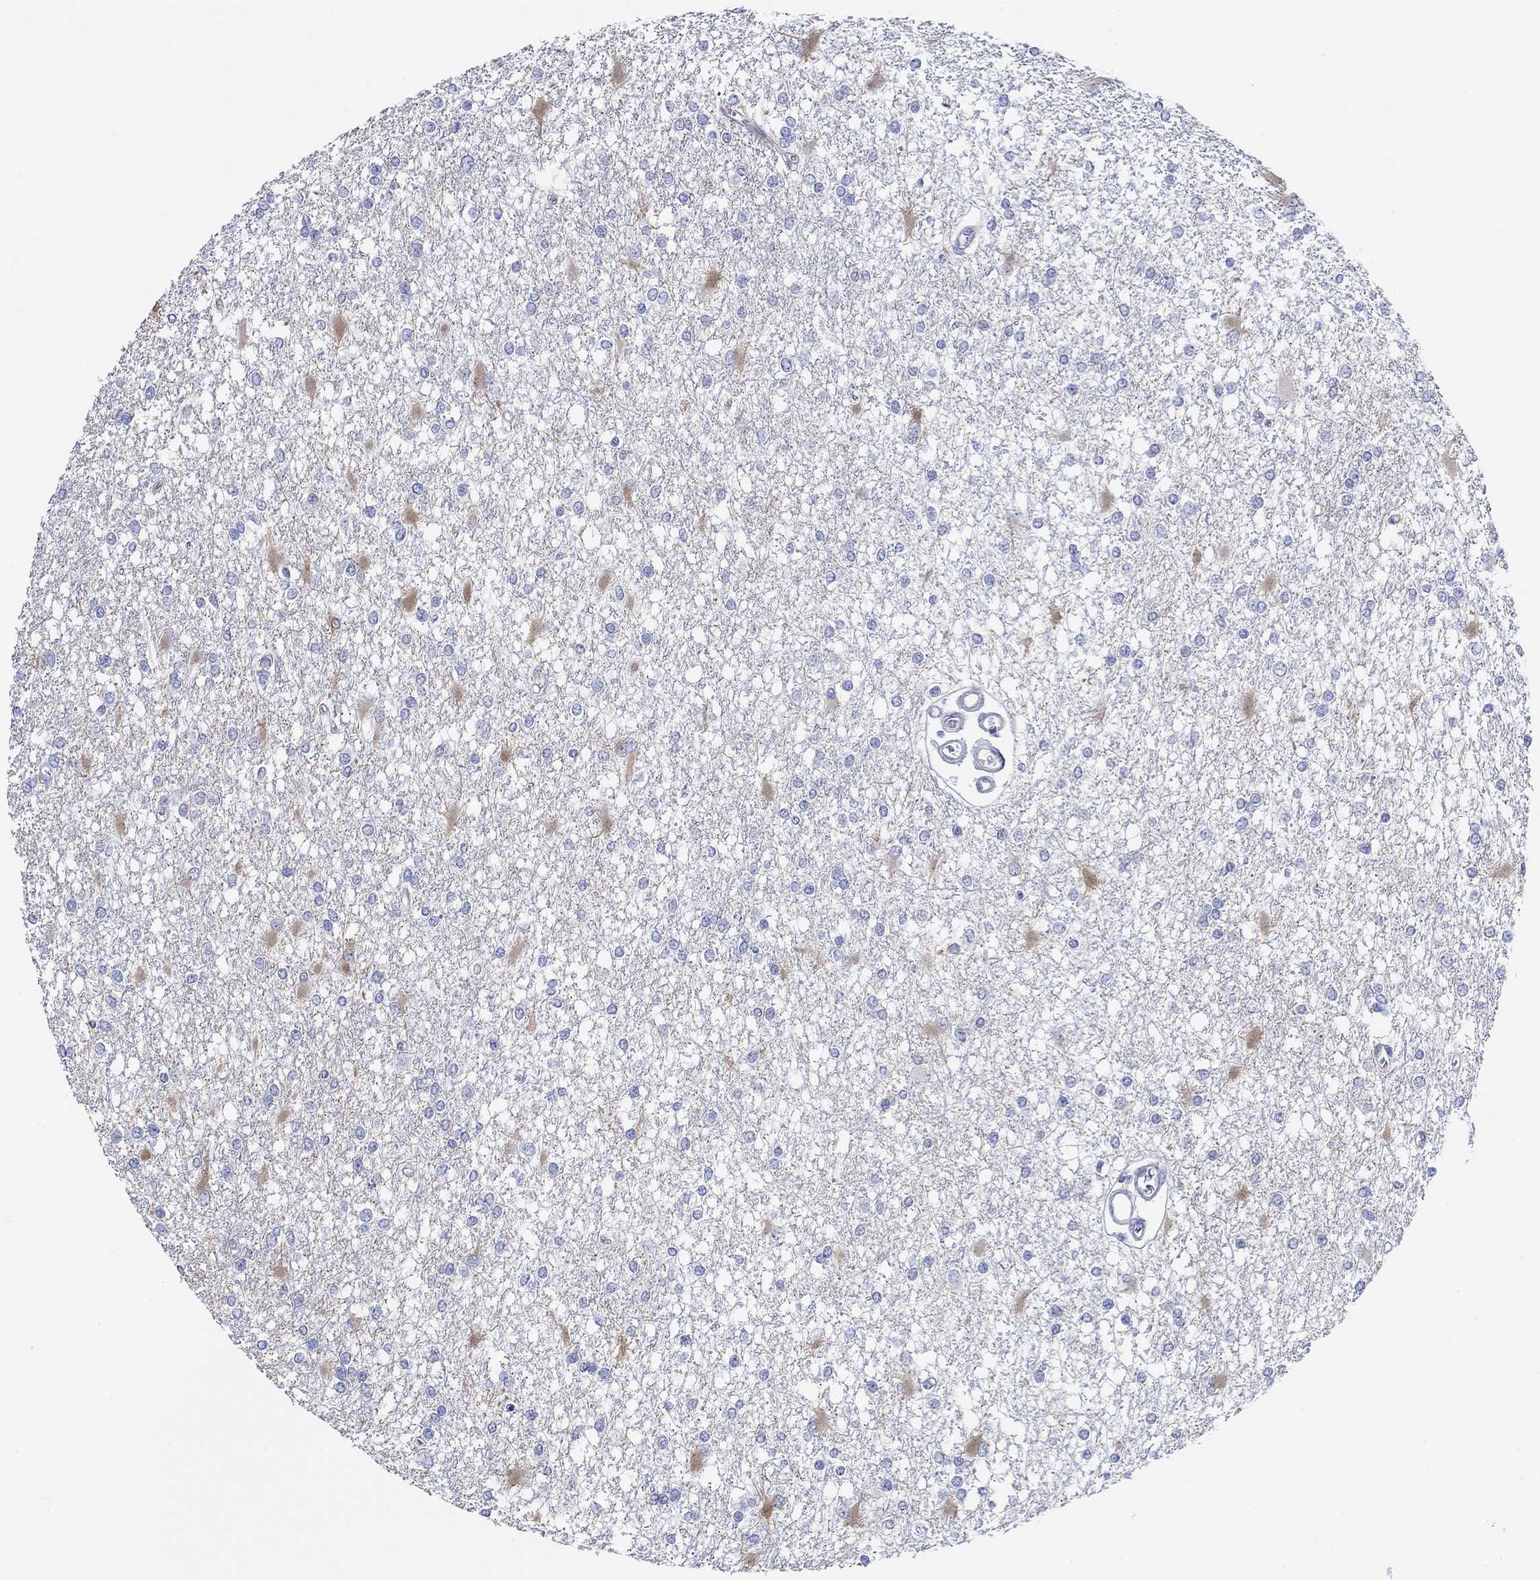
{"staining": {"intensity": "negative", "quantity": "none", "location": "none"}, "tissue": "glioma", "cell_type": "Tumor cells", "image_type": "cancer", "snomed": [{"axis": "morphology", "description": "Glioma, malignant, High grade"}, {"axis": "topography", "description": "Cerebral cortex"}], "caption": "High power microscopy histopathology image of an immunohistochemistry (IHC) histopathology image of malignant glioma (high-grade), revealing no significant positivity in tumor cells. (Brightfield microscopy of DAB immunohistochemistry at high magnification).", "gene": "KRT222", "patient": {"sex": "male", "age": 79}}